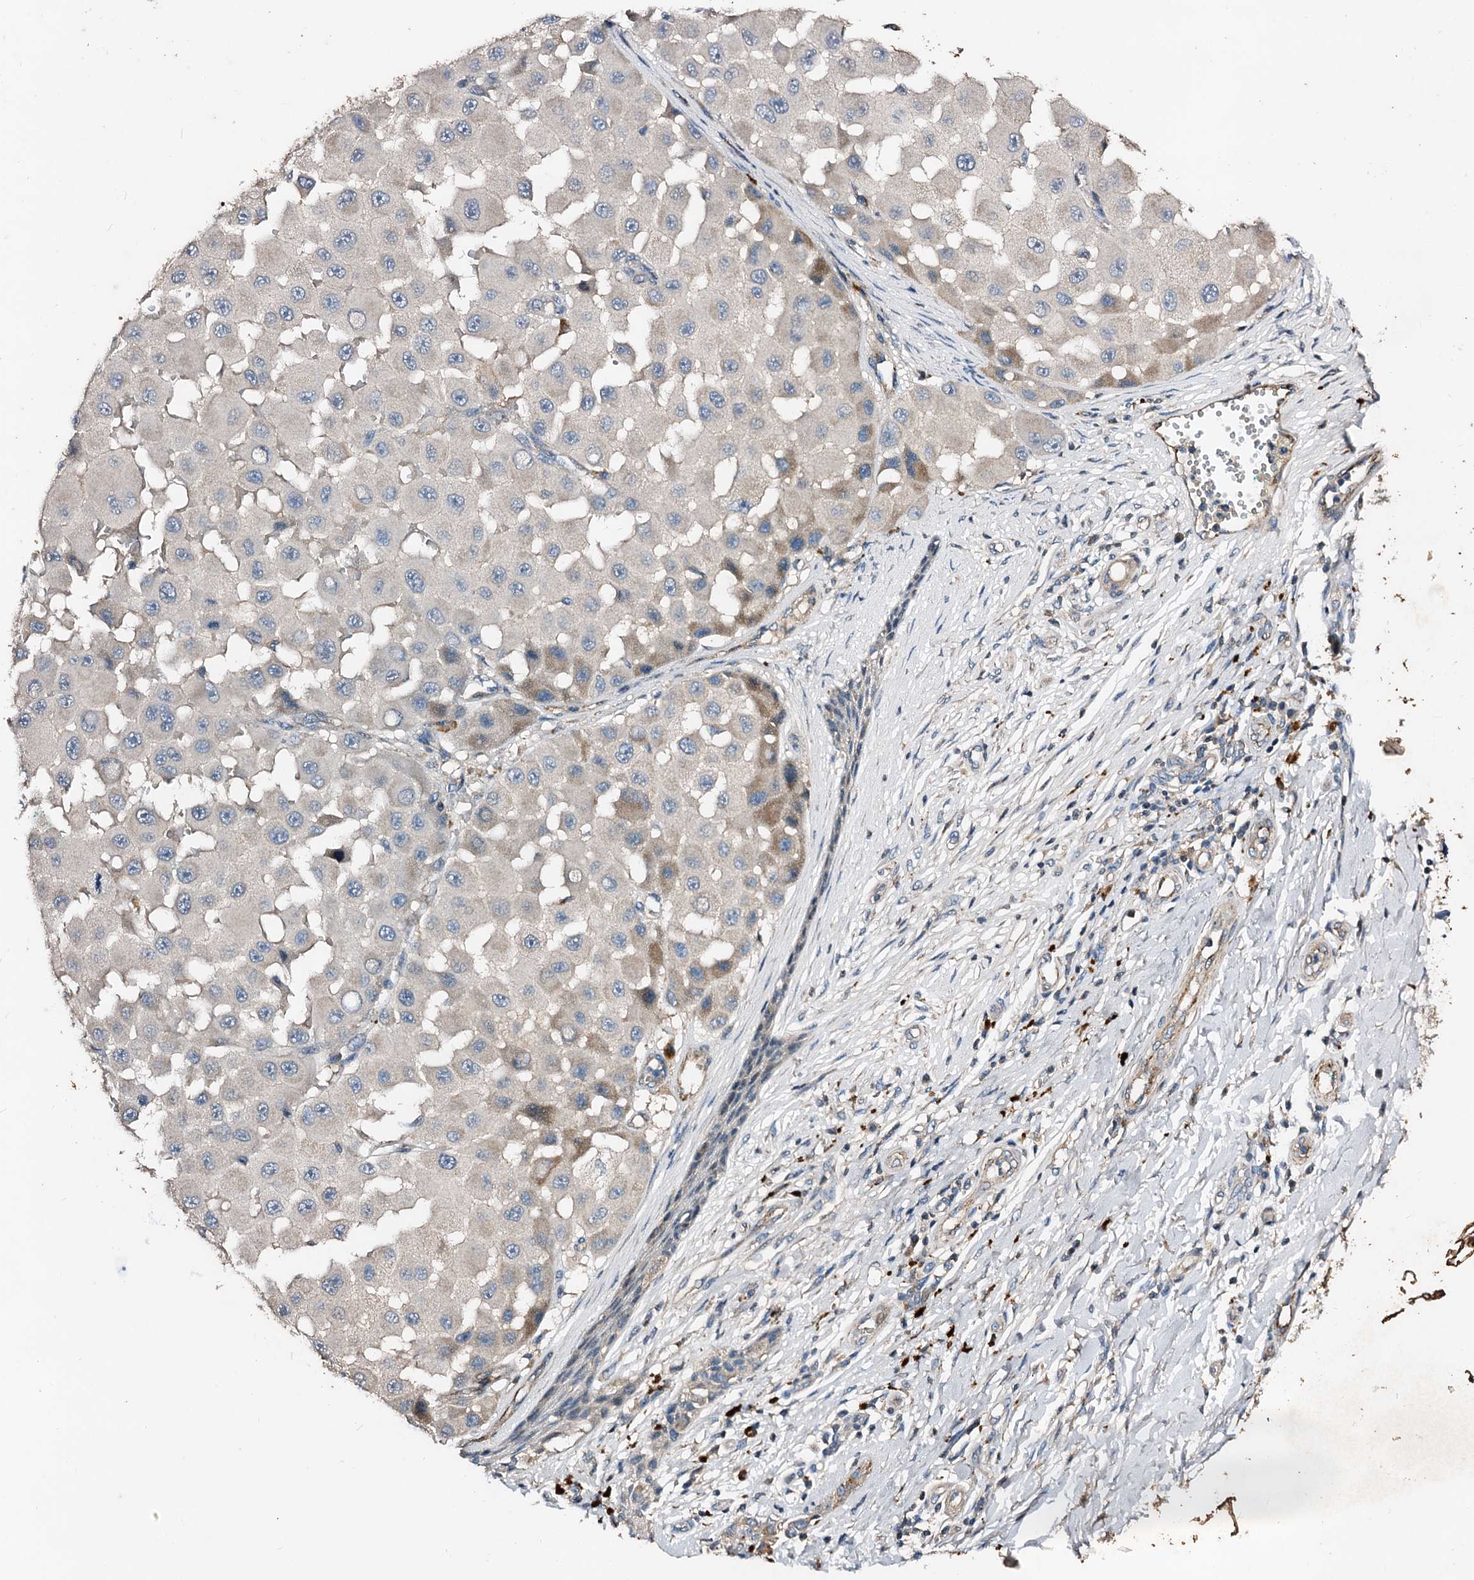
{"staining": {"intensity": "negative", "quantity": "none", "location": "none"}, "tissue": "melanoma", "cell_type": "Tumor cells", "image_type": "cancer", "snomed": [{"axis": "morphology", "description": "Malignant melanoma, NOS"}, {"axis": "topography", "description": "Skin"}], "caption": "A high-resolution micrograph shows immunohistochemistry staining of malignant melanoma, which demonstrates no significant staining in tumor cells.", "gene": "FIBIN", "patient": {"sex": "female", "age": 81}}